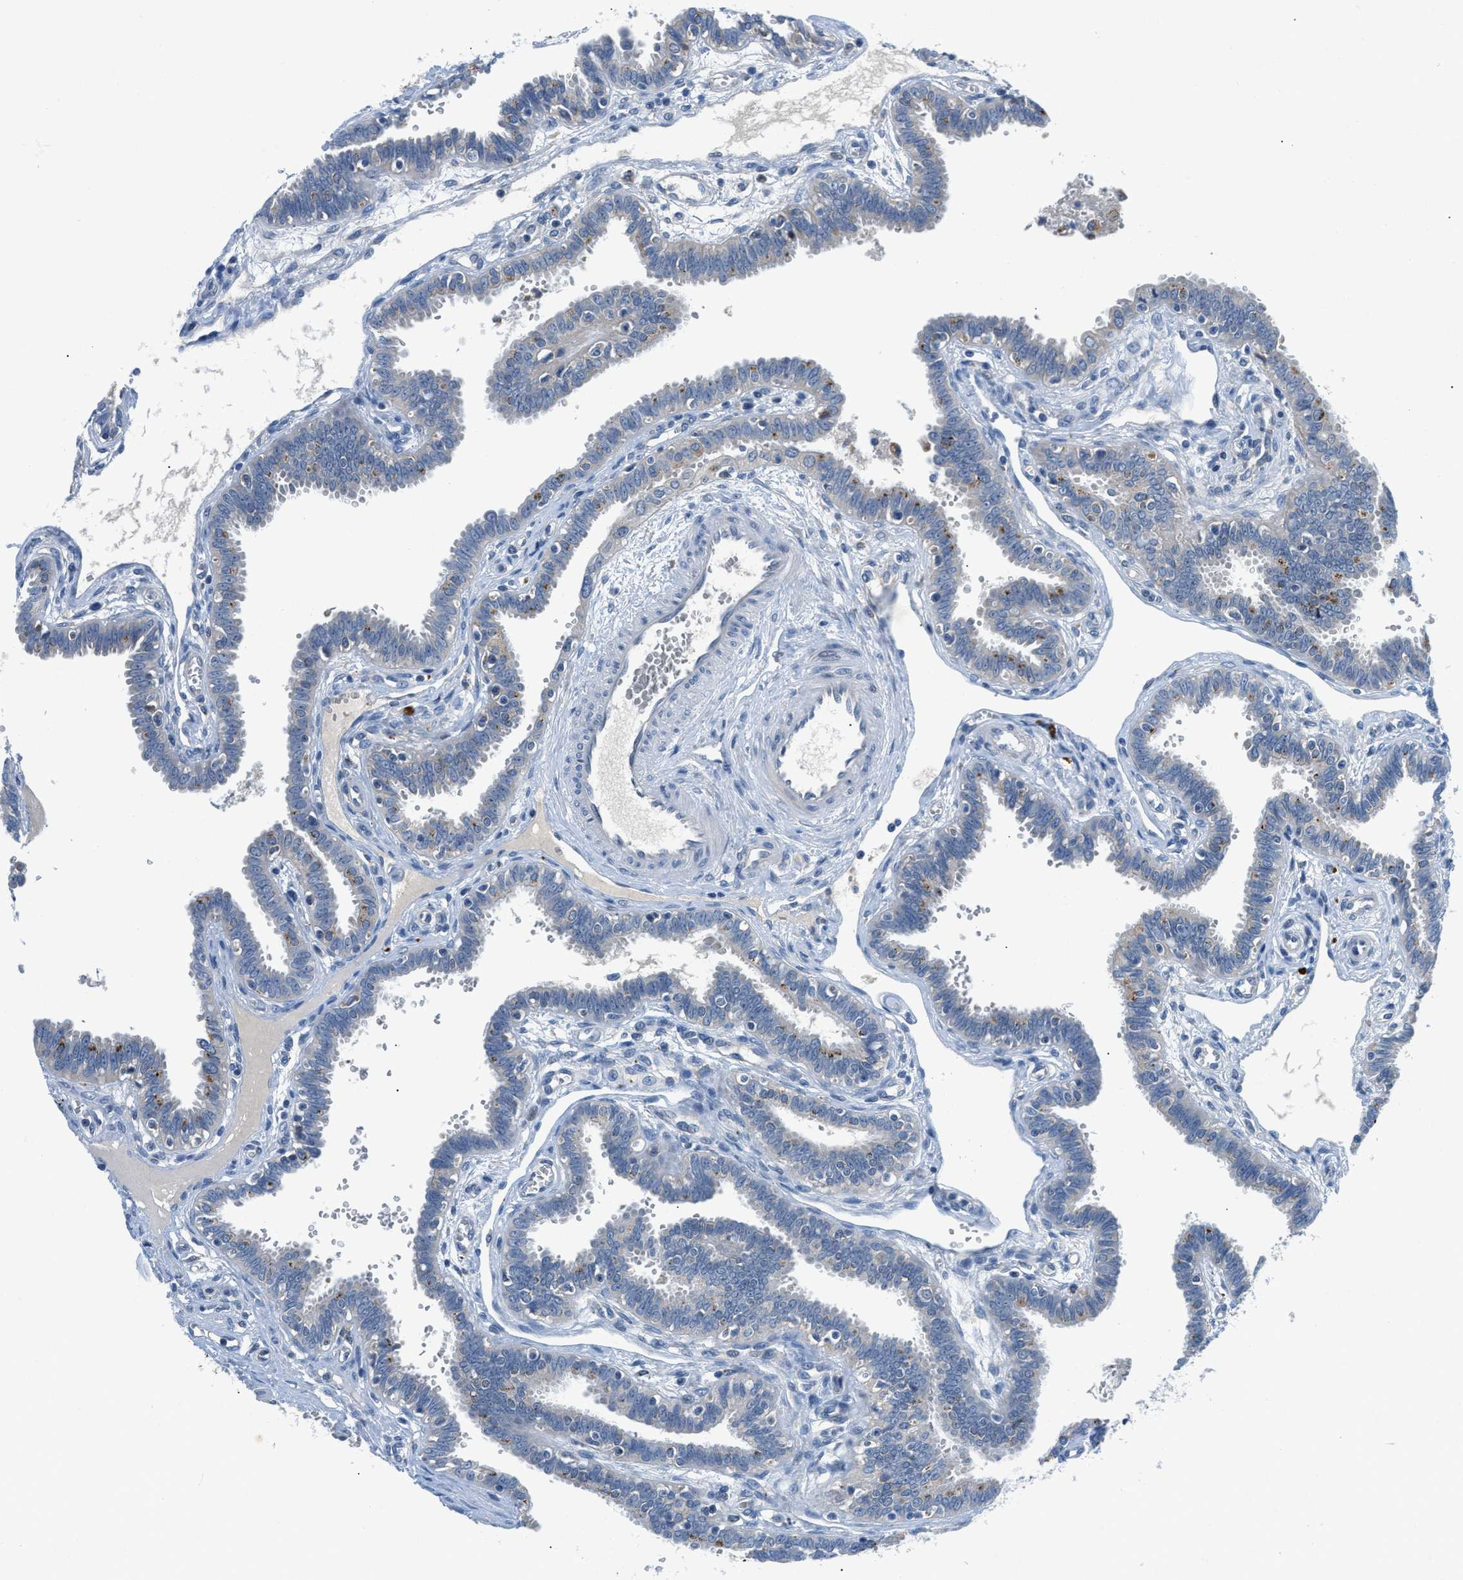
{"staining": {"intensity": "negative", "quantity": "none", "location": "none"}, "tissue": "fallopian tube", "cell_type": "Glandular cells", "image_type": "normal", "snomed": [{"axis": "morphology", "description": "Normal tissue, NOS"}, {"axis": "topography", "description": "Fallopian tube"}], "caption": "Protein analysis of benign fallopian tube demonstrates no significant expression in glandular cells. (Brightfield microscopy of DAB (3,3'-diaminobenzidine) immunohistochemistry (IHC) at high magnification).", "gene": "ADGRE3", "patient": {"sex": "female", "age": 32}}